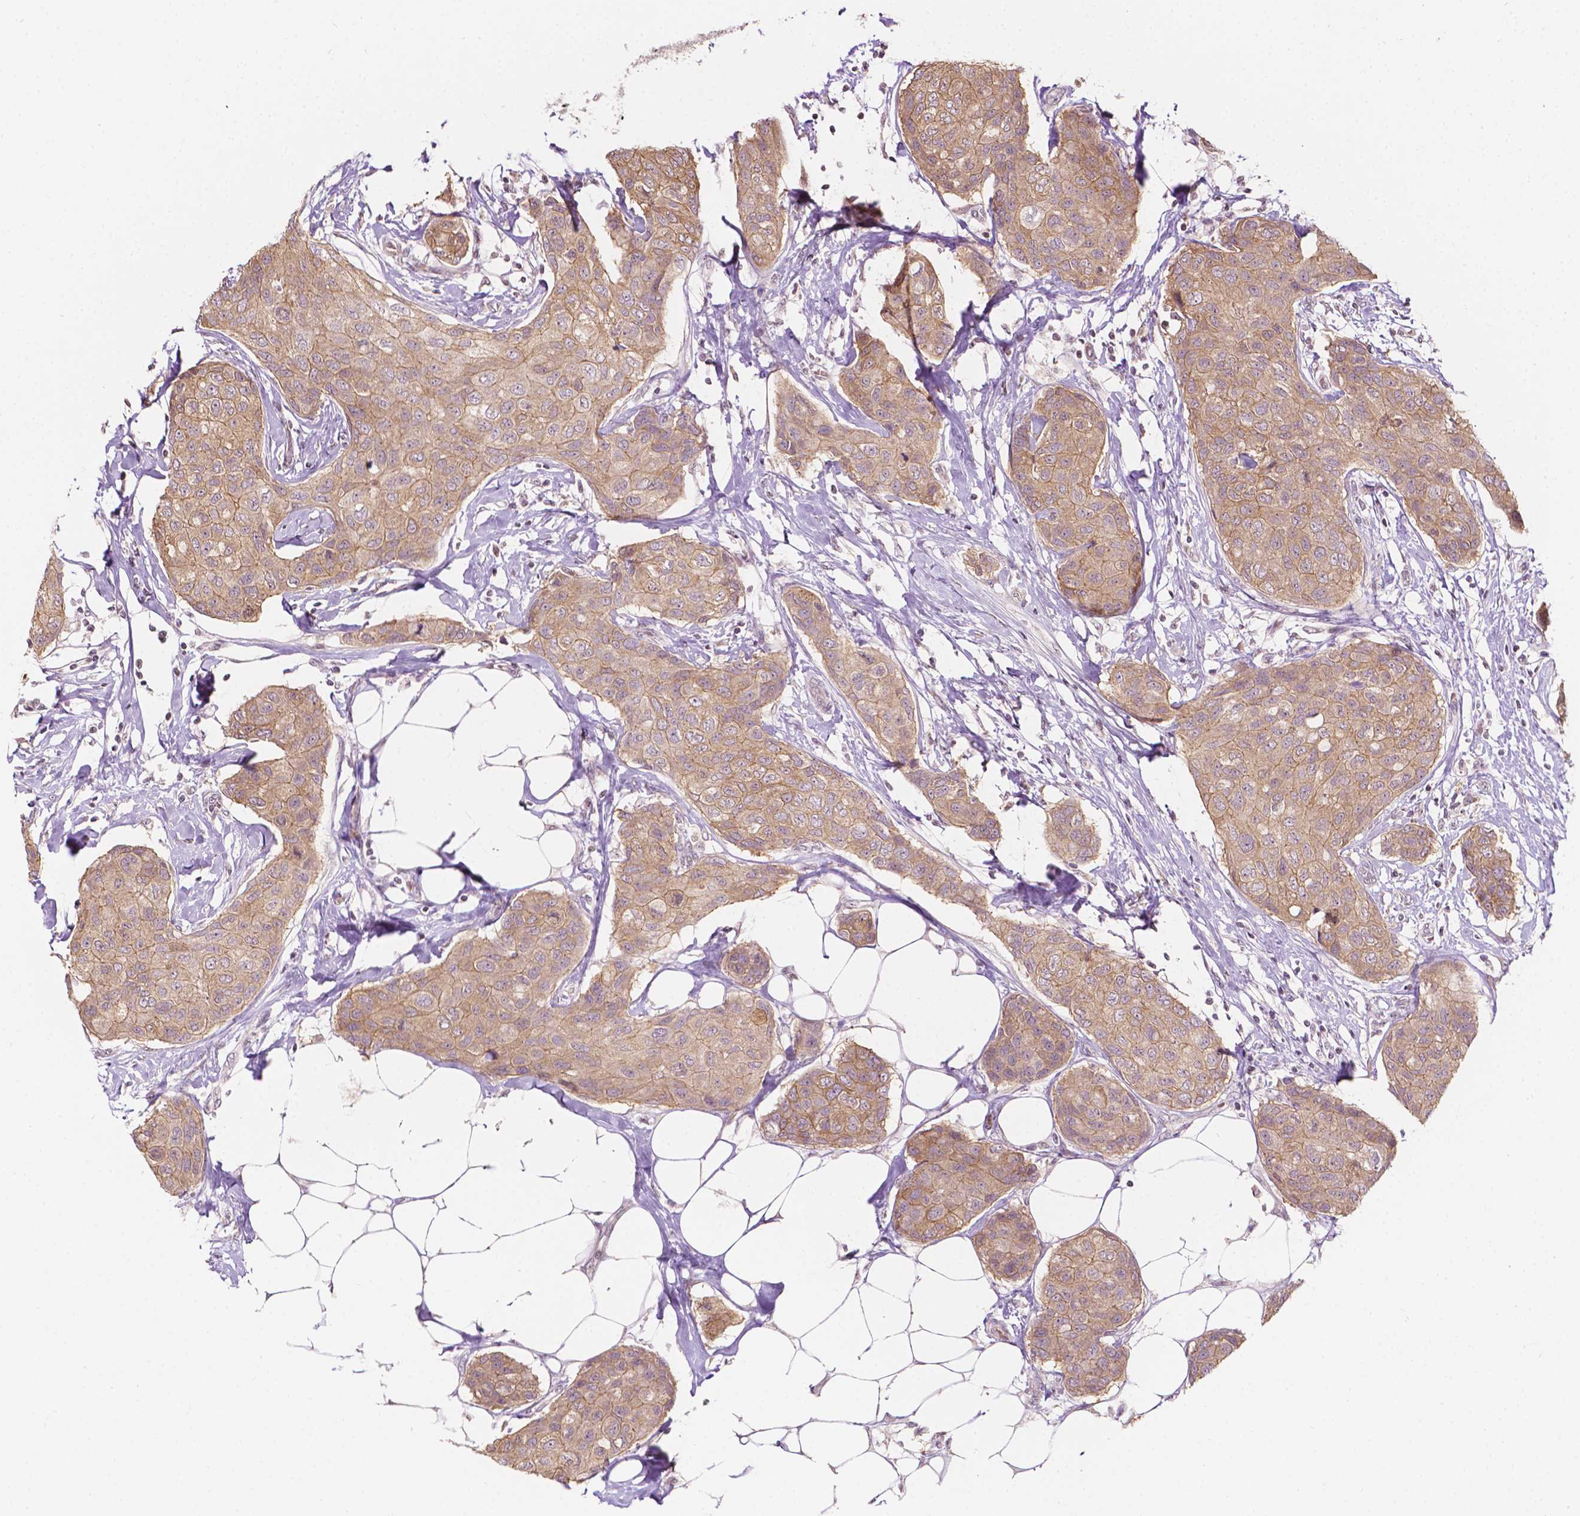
{"staining": {"intensity": "weak", "quantity": ">75%", "location": "cytoplasmic/membranous"}, "tissue": "breast cancer", "cell_type": "Tumor cells", "image_type": "cancer", "snomed": [{"axis": "morphology", "description": "Duct carcinoma"}, {"axis": "topography", "description": "Breast"}], "caption": "Protein staining exhibits weak cytoplasmic/membranous expression in about >75% of tumor cells in breast invasive ductal carcinoma. (Stains: DAB (3,3'-diaminobenzidine) in brown, nuclei in blue, Microscopy: brightfield microscopy at high magnification).", "gene": "NOS1AP", "patient": {"sex": "female", "age": 80}}